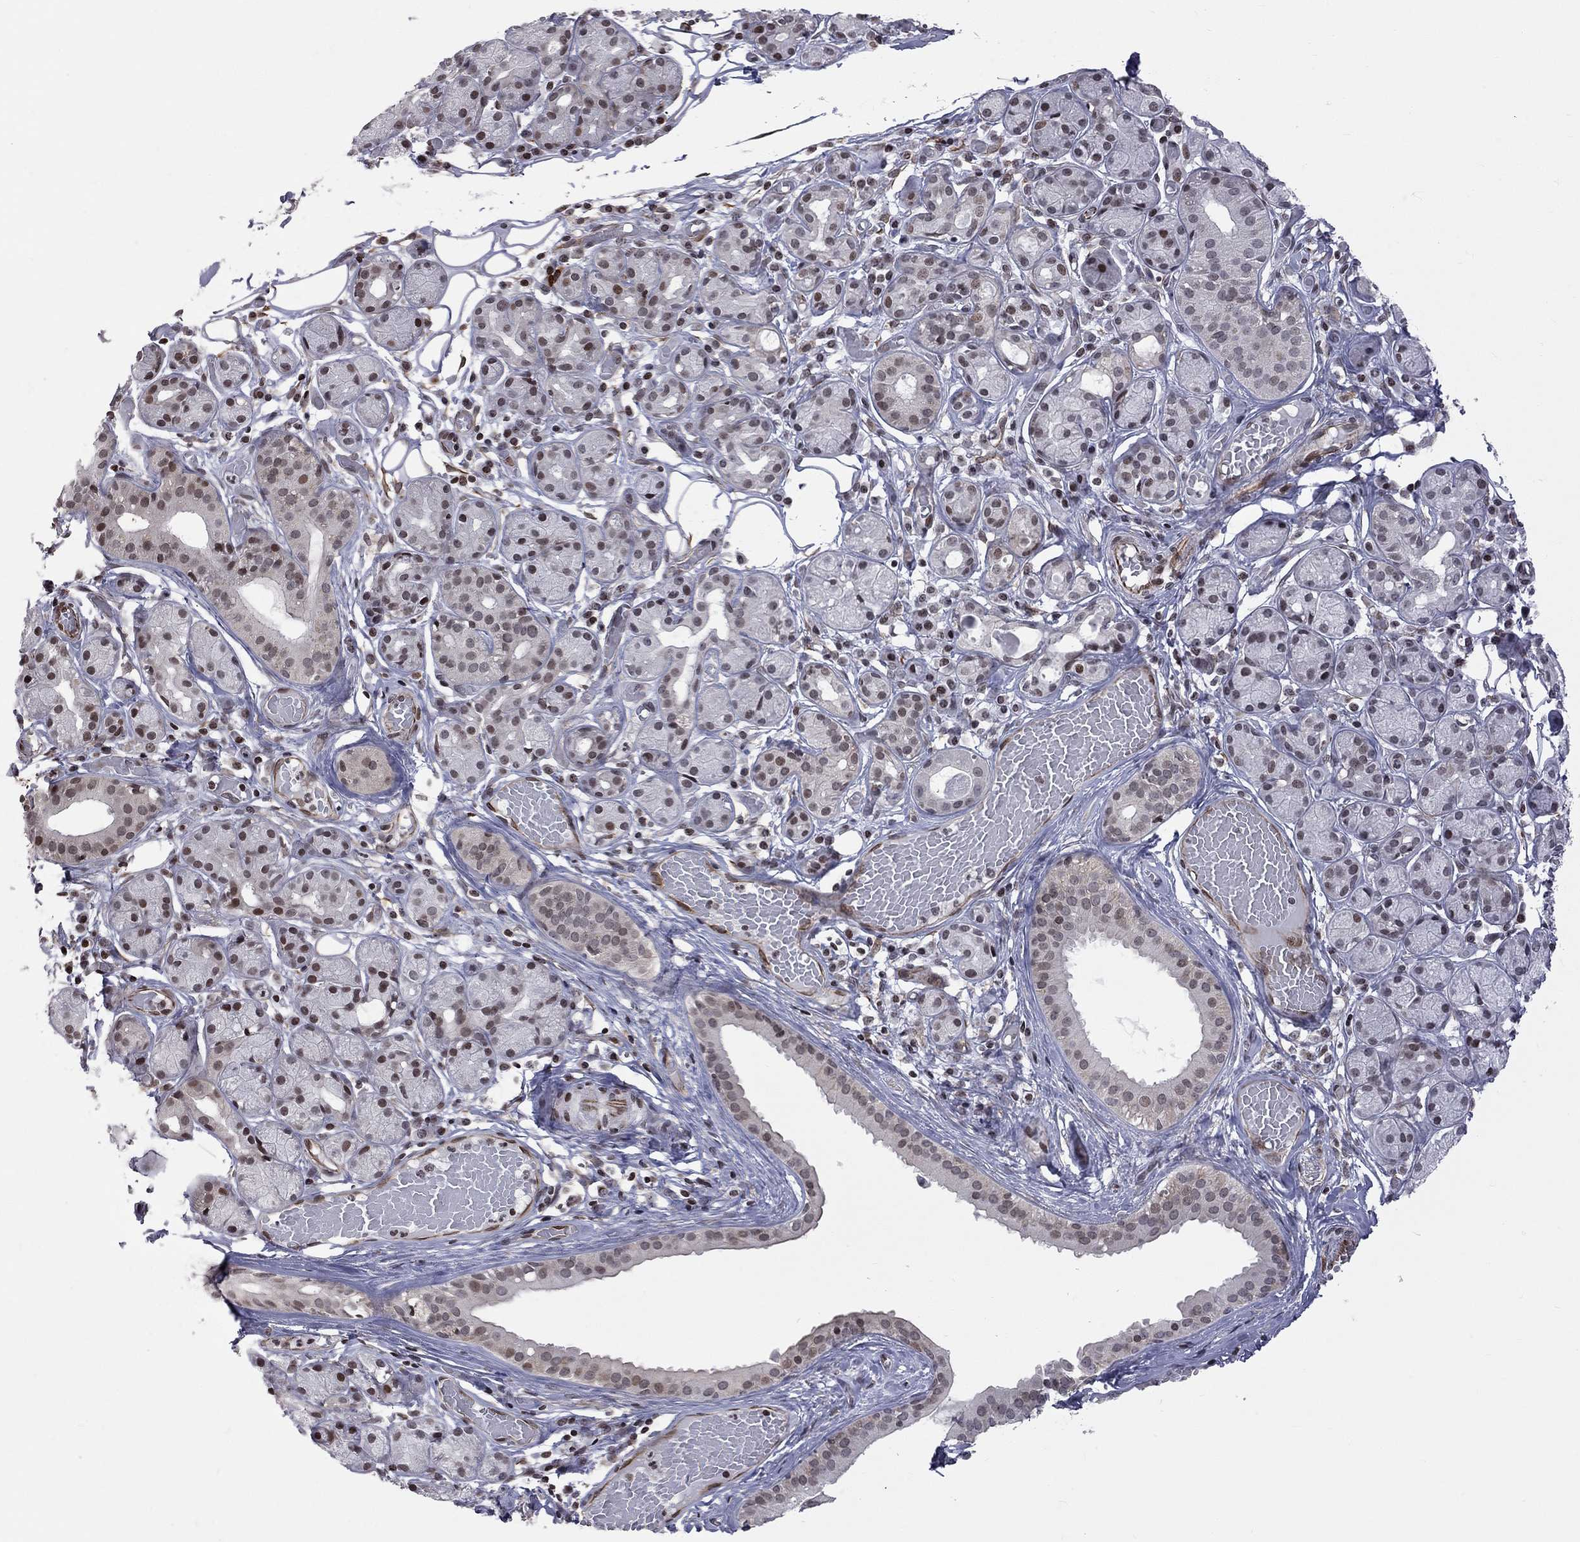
{"staining": {"intensity": "strong", "quantity": "<25%", "location": "nuclear"}, "tissue": "salivary gland", "cell_type": "Glandular cells", "image_type": "normal", "snomed": [{"axis": "morphology", "description": "Normal tissue, NOS"}, {"axis": "topography", "description": "Salivary gland"}, {"axis": "topography", "description": "Peripheral nerve tissue"}], "caption": "DAB immunohistochemical staining of benign salivary gland reveals strong nuclear protein expression in approximately <25% of glandular cells.", "gene": "MTNR1B", "patient": {"sex": "male", "age": 71}}